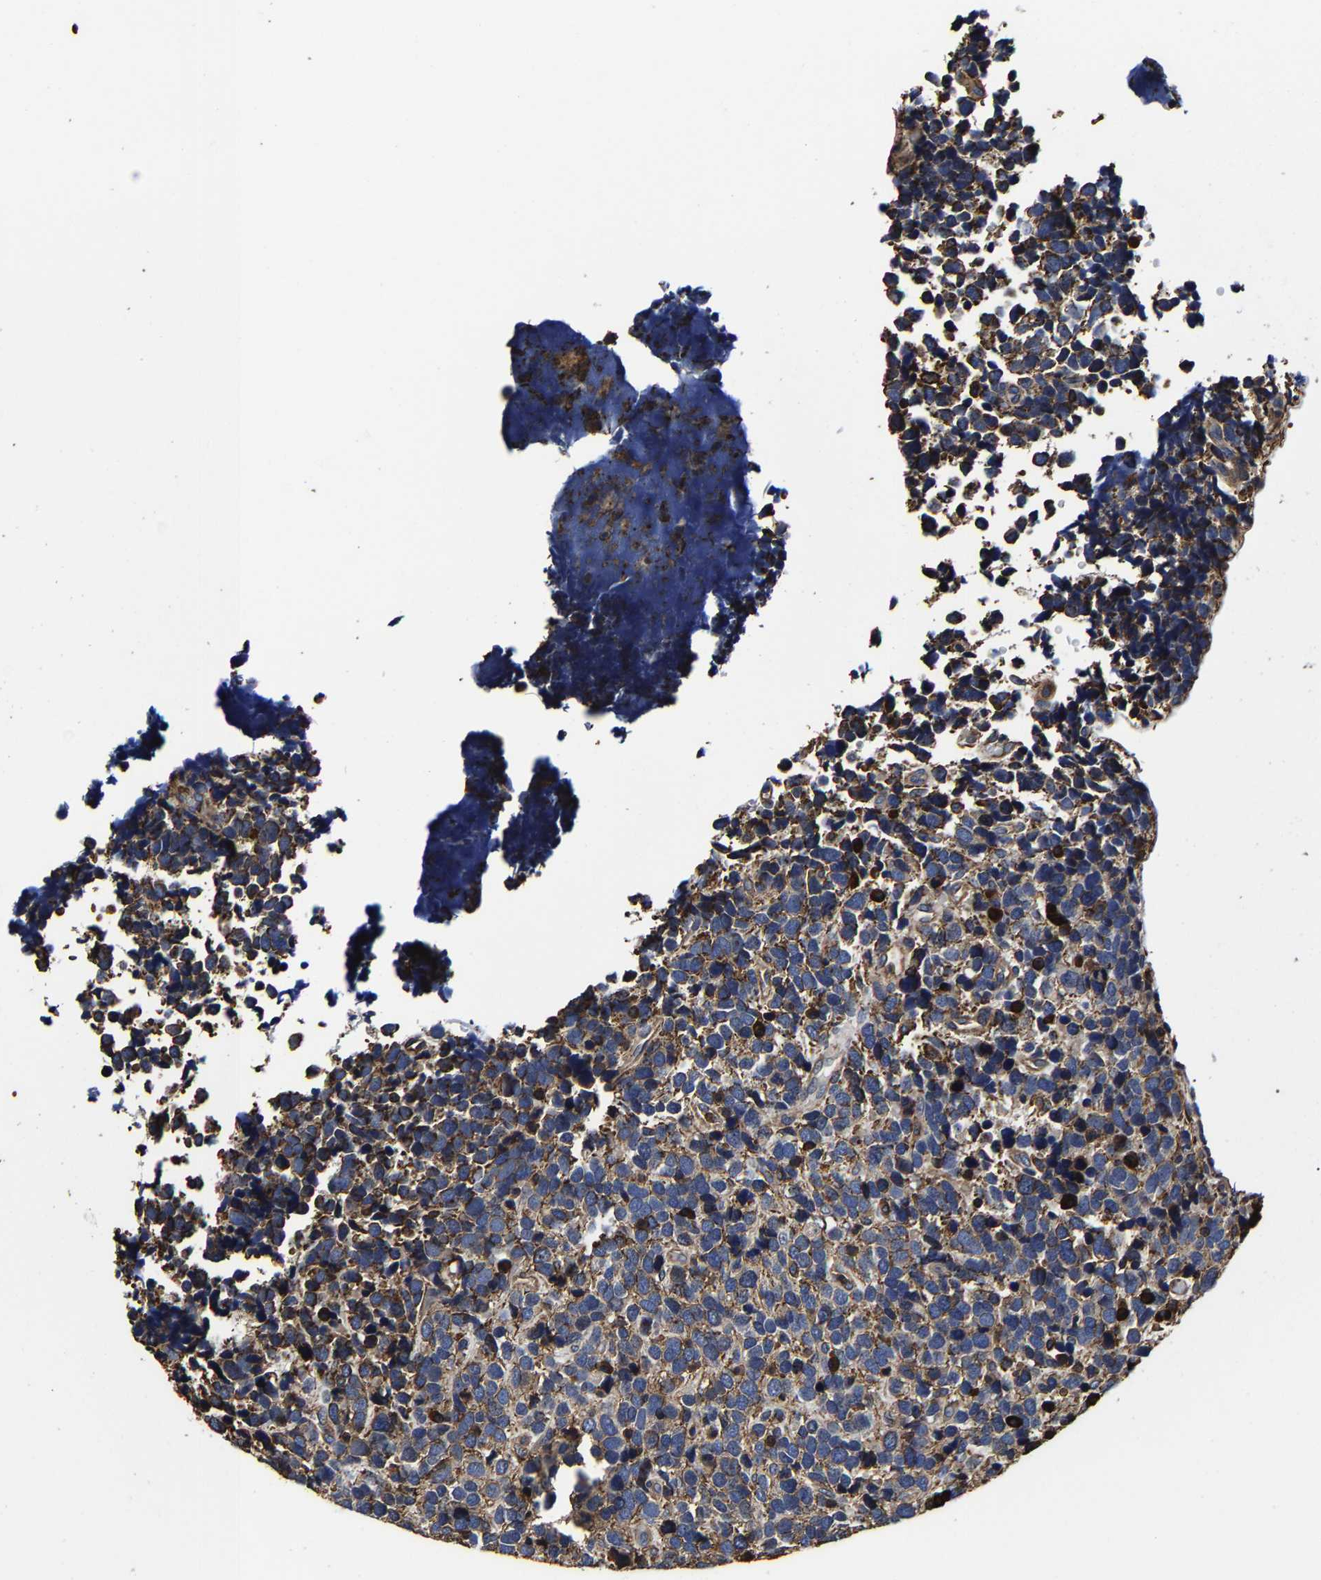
{"staining": {"intensity": "moderate", "quantity": ">75%", "location": "cytoplasmic/membranous"}, "tissue": "urothelial cancer", "cell_type": "Tumor cells", "image_type": "cancer", "snomed": [{"axis": "morphology", "description": "Urothelial carcinoma, High grade"}, {"axis": "topography", "description": "Urinary bladder"}], "caption": "High-power microscopy captured an immunohistochemistry histopathology image of high-grade urothelial carcinoma, revealing moderate cytoplasmic/membranous expression in approximately >75% of tumor cells.", "gene": "SSH3", "patient": {"sex": "female", "age": 82}}